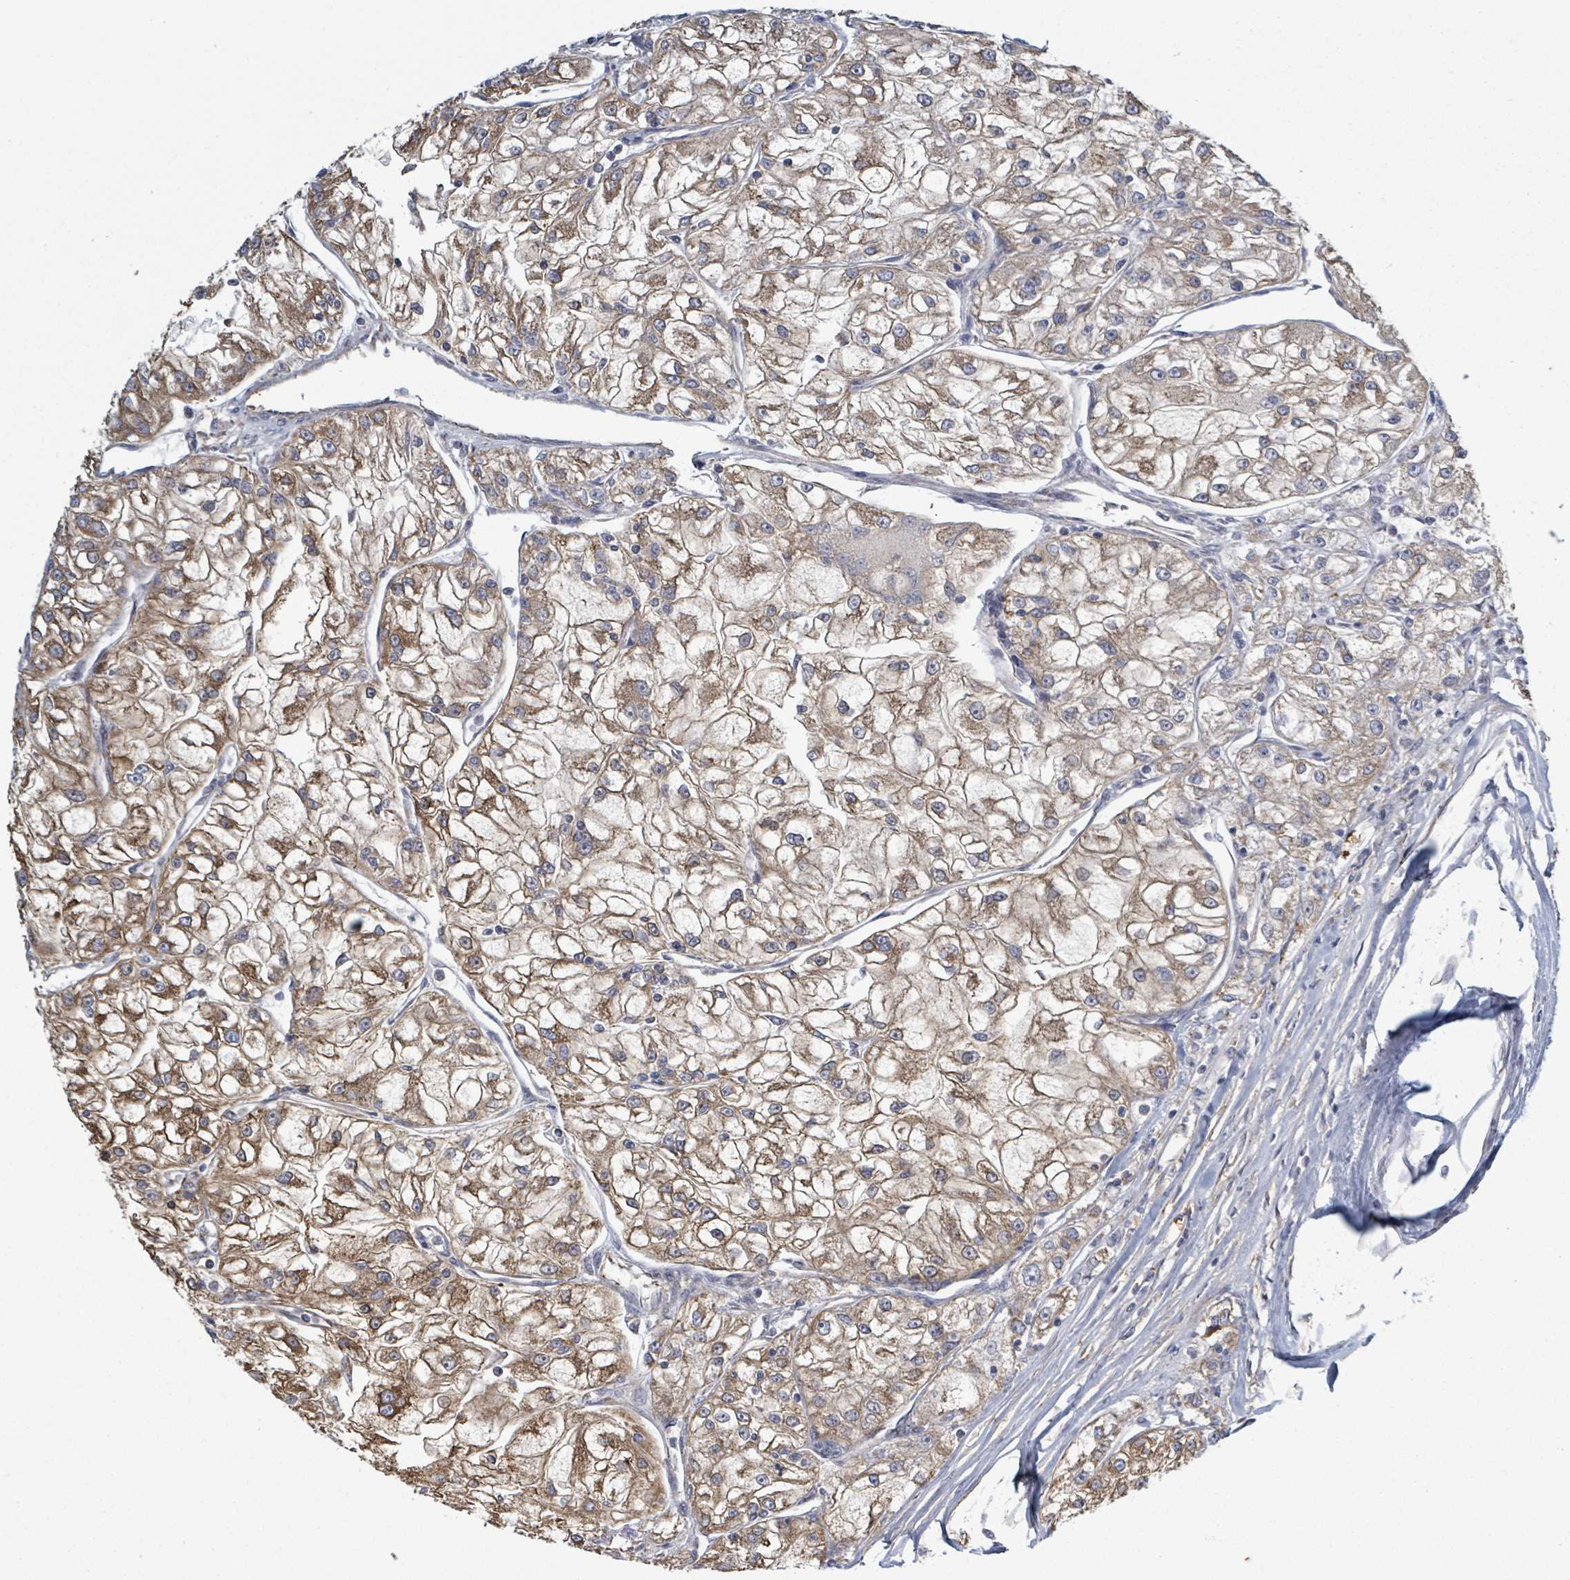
{"staining": {"intensity": "moderate", "quantity": ">75%", "location": "cytoplasmic/membranous"}, "tissue": "renal cancer", "cell_type": "Tumor cells", "image_type": "cancer", "snomed": [{"axis": "morphology", "description": "Adenocarcinoma, NOS"}, {"axis": "topography", "description": "Kidney"}], "caption": "Protein staining demonstrates moderate cytoplasmic/membranous expression in about >75% of tumor cells in adenocarcinoma (renal). (DAB (3,3'-diaminobenzidine) IHC, brown staining for protein, blue staining for nuclei).", "gene": "ADCK1", "patient": {"sex": "female", "age": 72}}